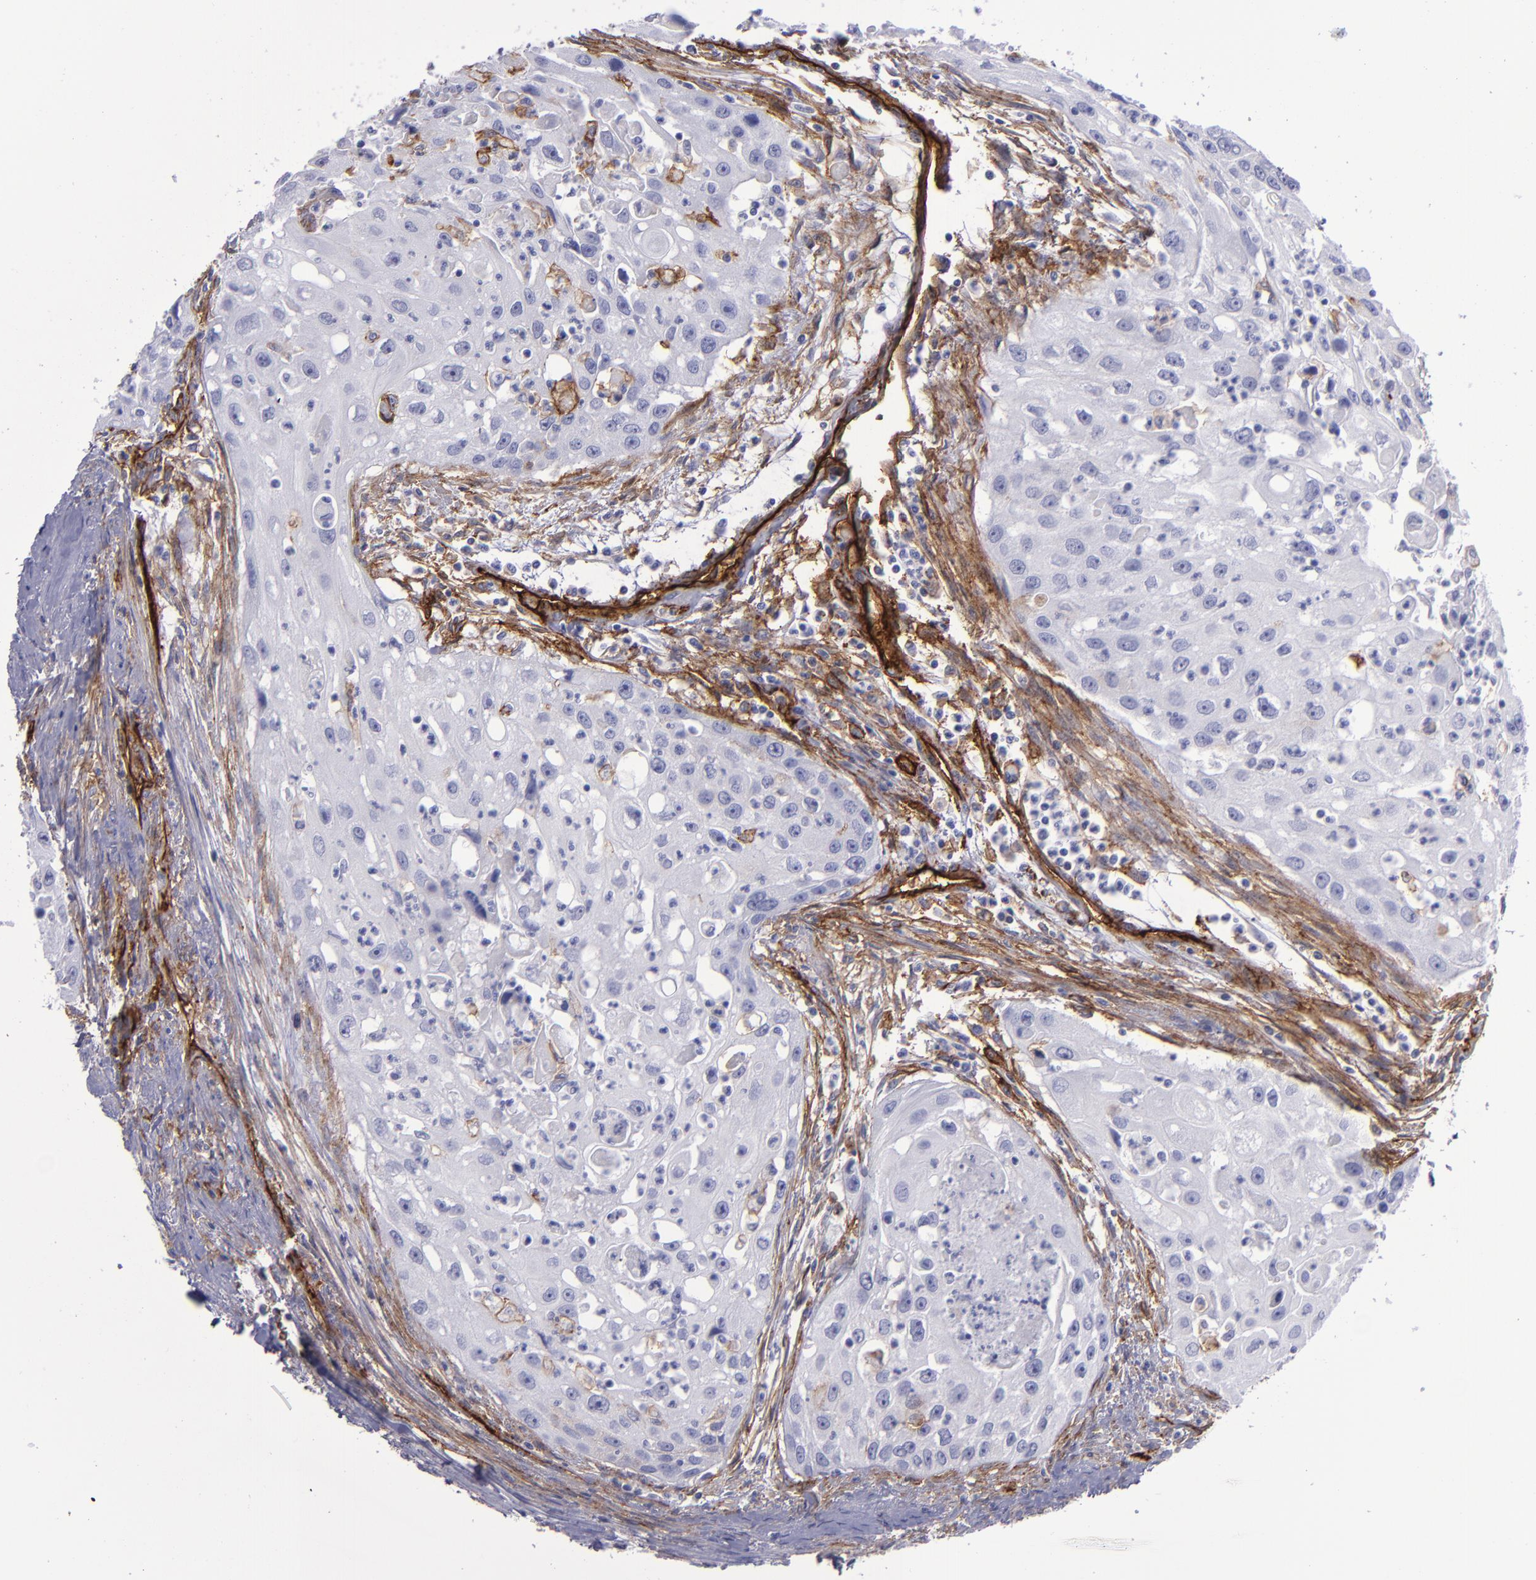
{"staining": {"intensity": "strong", "quantity": "<25%", "location": "cytoplasmic/membranous"}, "tissue": "head and neck cancer", "cell_type": "Tumor cells", "image_type": "cancer", "snomed": [{"axis": "morphology", "description": "Squamous cell carcinoma, NOS"}, {"axis": "topography", "description": "Head-Neck"}], "caption": "Brown immunohistochemical staining in squamous cell carcinoma (head and neck) shows strong cytoplasmic/membranous positivity in approximately <25% of tumor cells.", "gene": "ACE", "patient": {"sex": "male", "age": 64}}